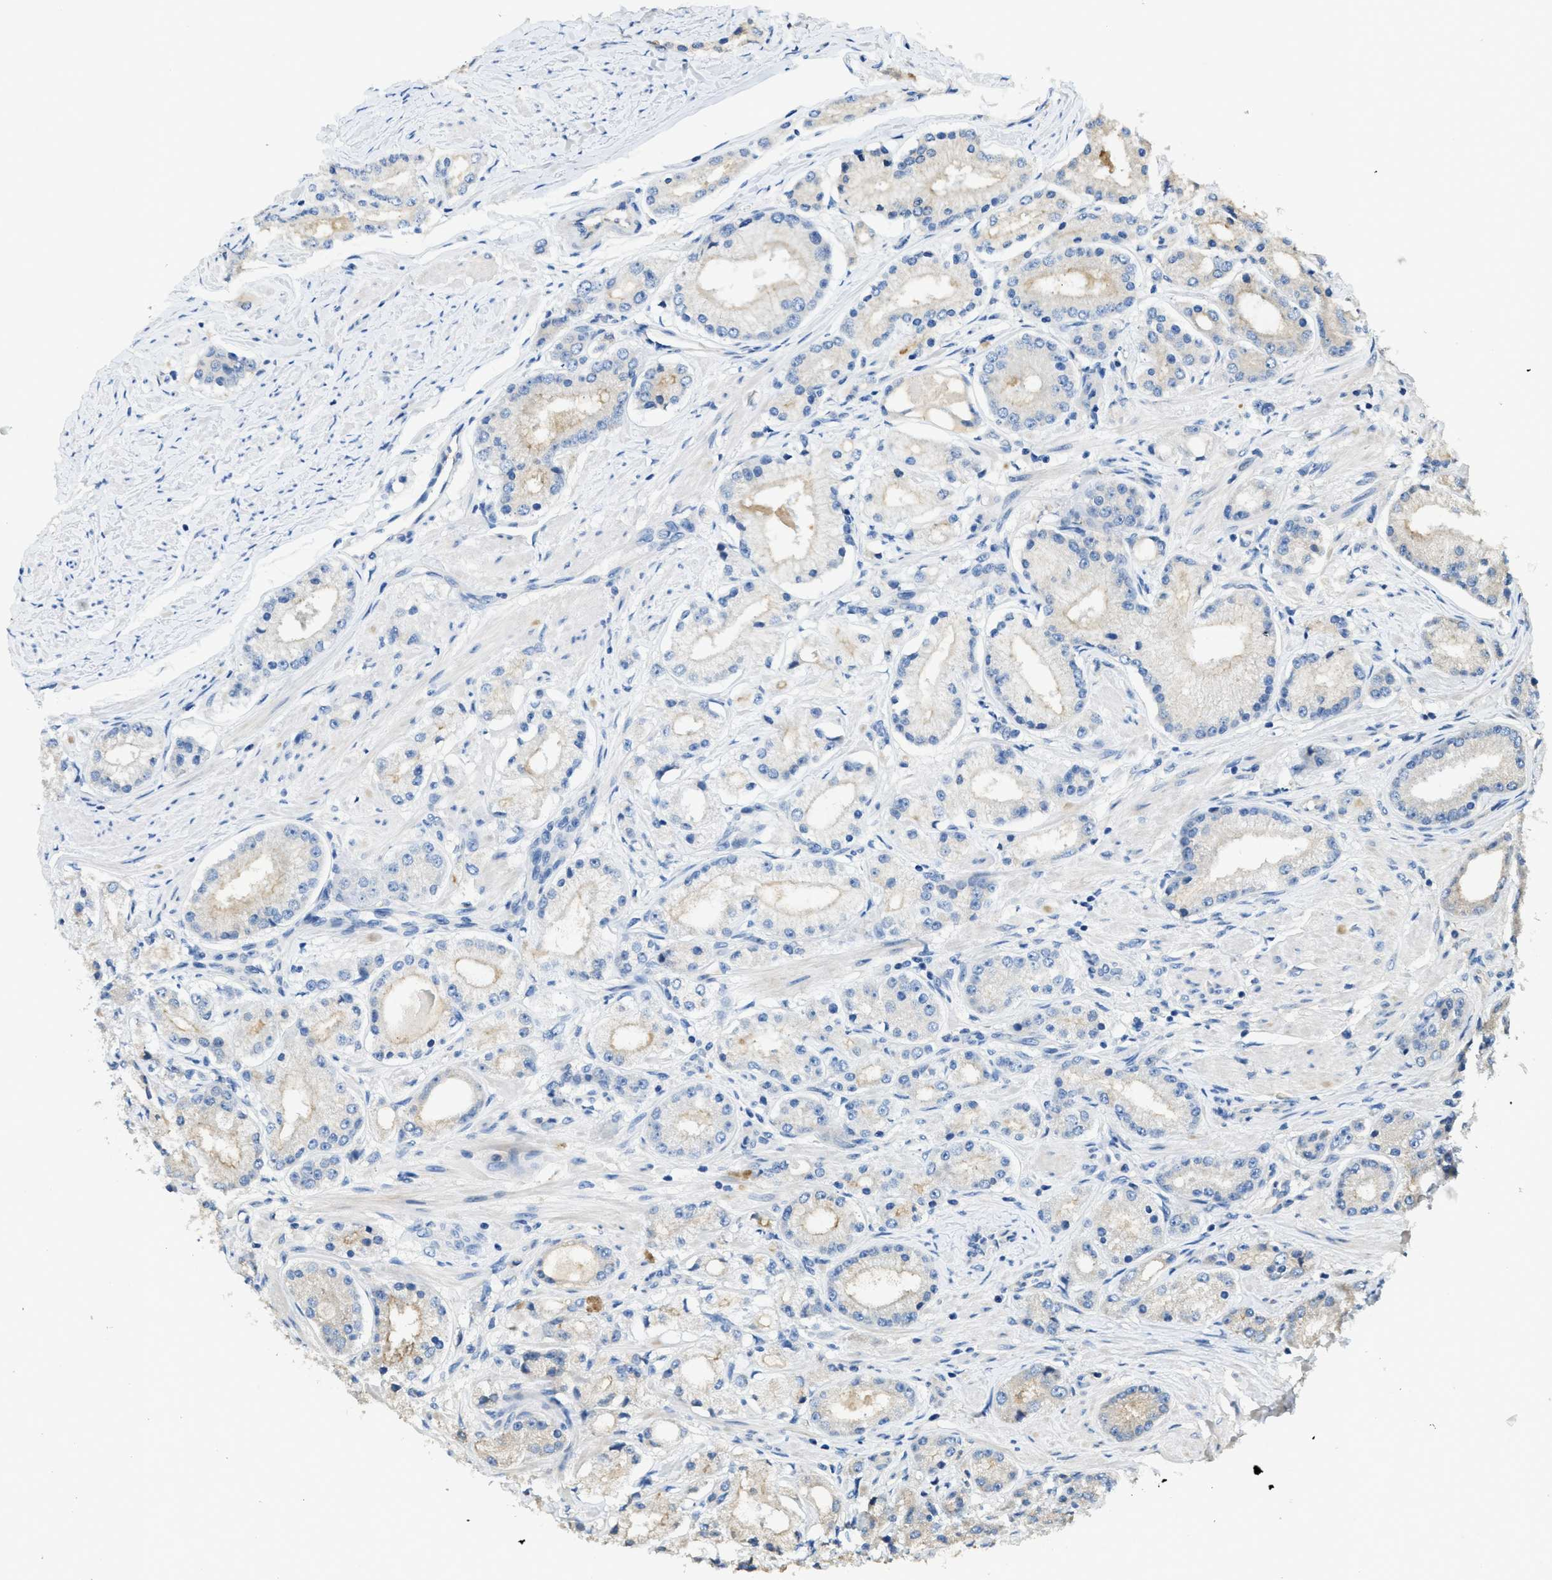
{"staining": {"intensity": "negative", "quantity": "none", "location": "none"}, "tissue": "prostate cancer", "cell_type": "Tumor cells", "image_type": "cancer", "snomed": [{"axis": "morphology", "description": "Adenocarcinoma, Low grade"}, {"axis": "topography", "description": "Prostate"}], "caption": "DAB immunohistochemical staining of human prostate cancer reveals no significant staining in tumor cells.", "gene": "RIPK2", "patient": {"sex": "male", "age": 63}}